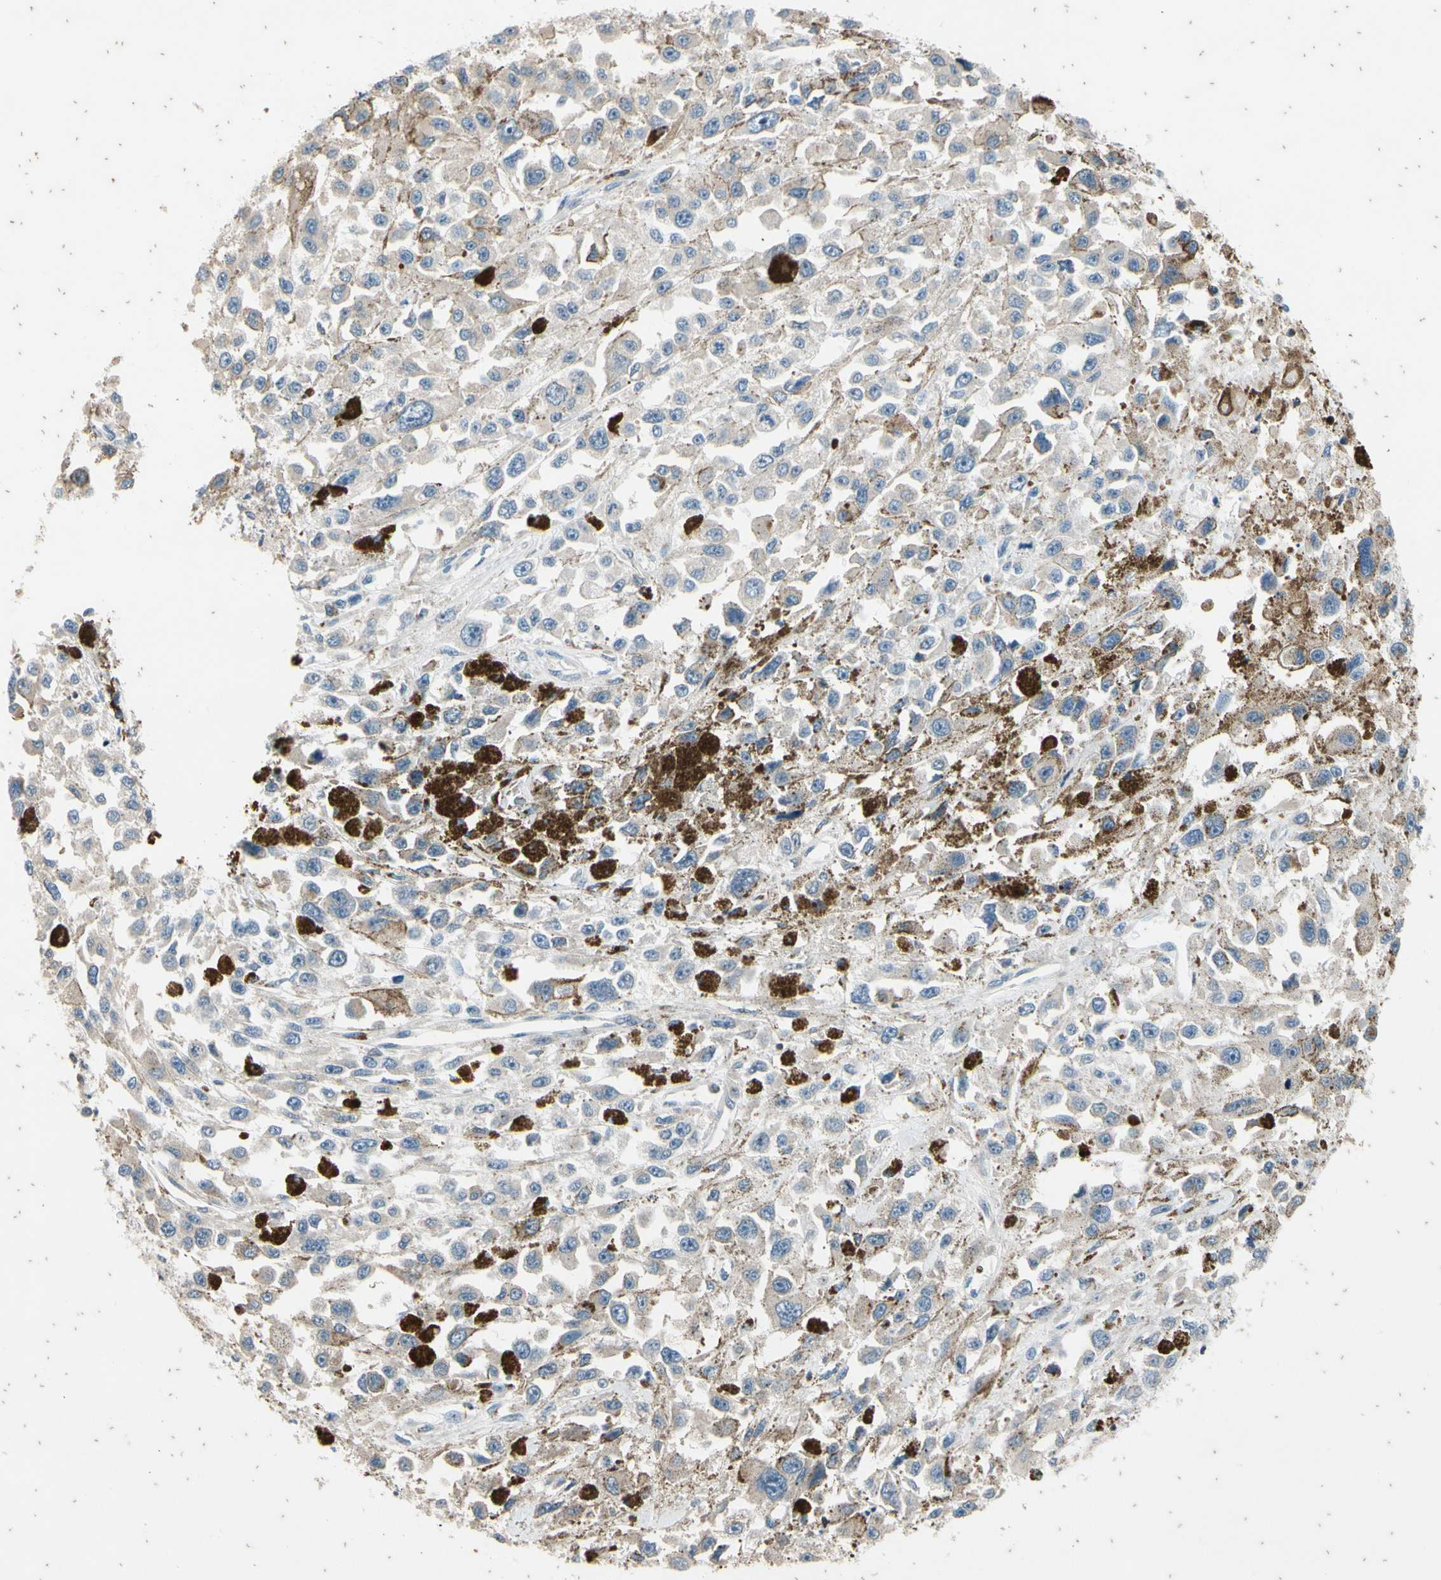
{"staining": {"intensity": "weak", "quantity": "25%-75%", "location": "cytoplasmic/membranous"}, "tissue": "melanoma", "cell_type": "Tumor cells", "image_type": "cancer", "snomed": [{"axis": "morphology", "description": "Malignant melanoma, Metastatic site"}, {"axis": "topography", "description": "Lymph node"}], "caption": "Immunohistochemical staining of malignant melanoma (metastatic site) exhibits weak cytoplasmic/membranous protein staining in about 25%-75% of tumor cells. The protein of interest is shown in brown color, while the nuclei are stained blue.", "gene": "TBX21", "patient": {"sex": "male", "age": 59}}